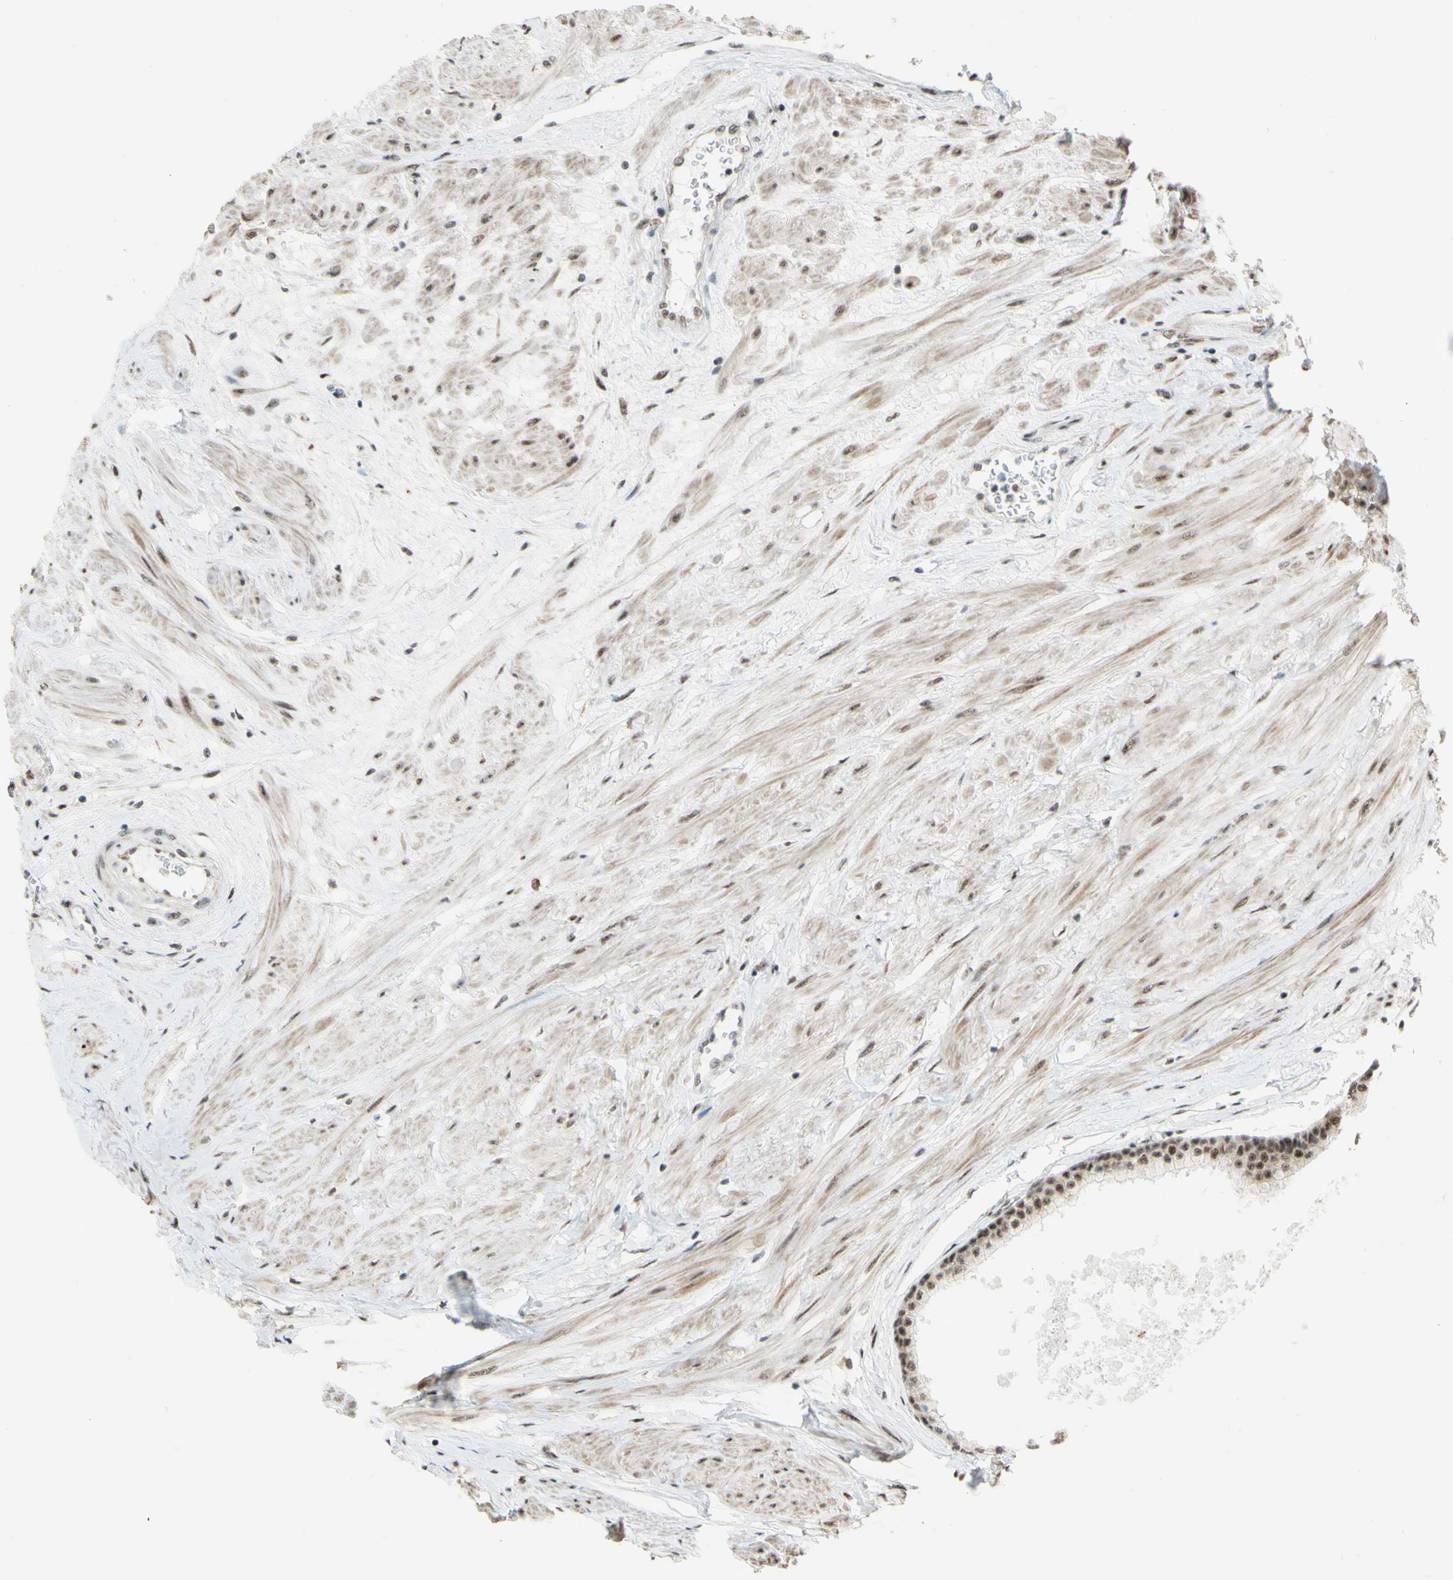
{"staining": {"intensity": "moderate", "quantity": ">75%", "location": "nuclear"}, "tissue": "prostate", "cell_type": "Glandular cells", "image_type": "normal", "snomed": [{"axis": "morphology", "description": "Normal tissue, NOS"}, {"axis": "topography", "description": "Prostate"}, {"axis": "topography", "description": "Seminal veicle"}], "caption": "Immunohistochemical staining of benign prostate shows moderate nuclear protein staining in about >75% of glandular cells.", "gene": "SAP18", "patient": {"sex": "male", "age": 60}}